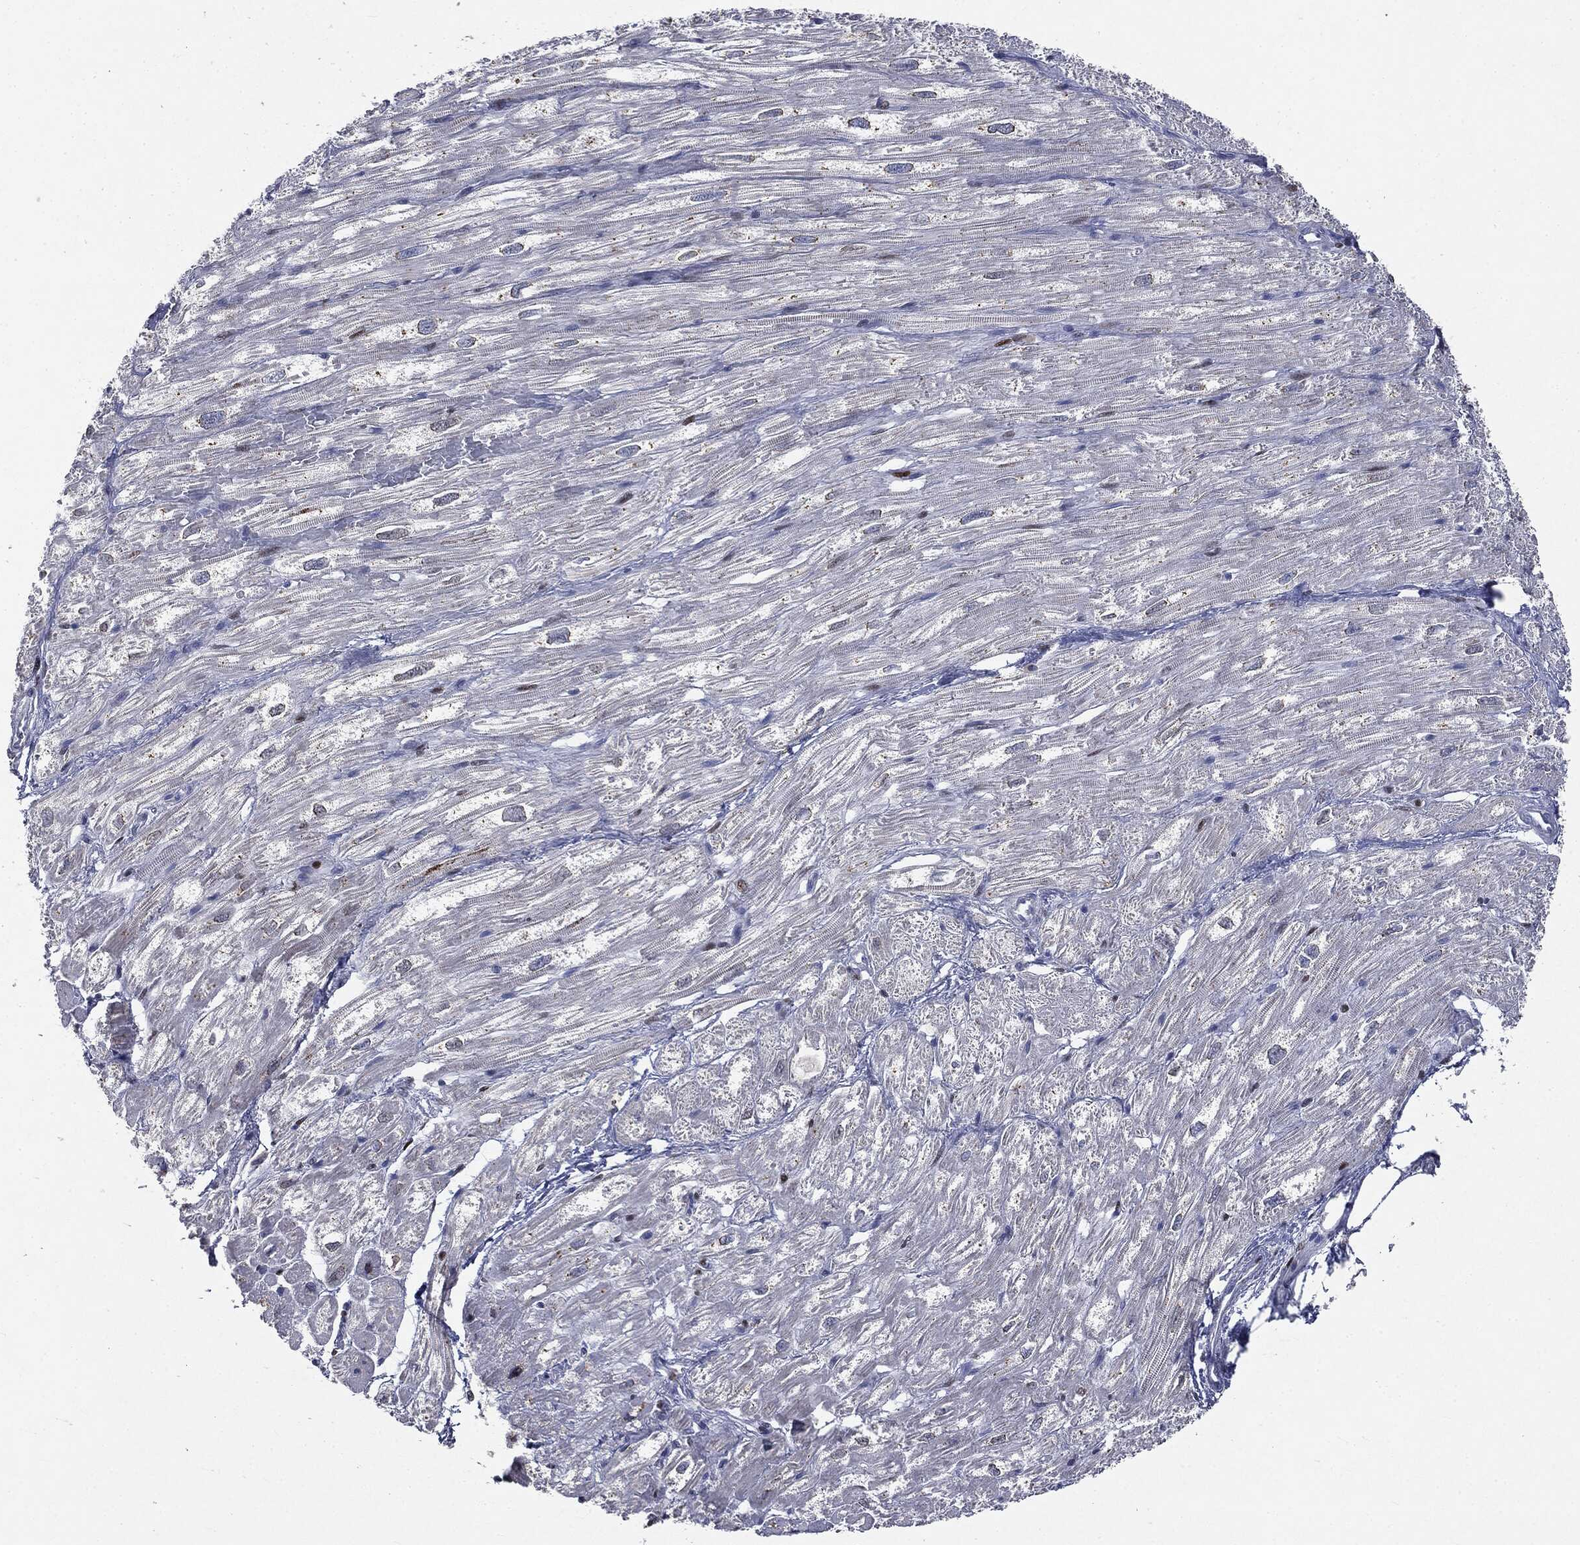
{"staining": {"intensity": "negative", "quantity": "none", "location": "none"}, "tissue": "heart muscle", "cell_type": "Cardiomyocytes", "image_type": "normal", "snomed": [{"axis": "morphology", "description": "Normal tissue, NOS"}, {"axis": "topography", "description": "Heart"}], "caption": "Heart muscle stained for a protein using immunohistochemistry (IHC) displays no positivity cardiomyocytes.", "gene": "CASD1", "patient": {"sex": "male", "age": 62}}